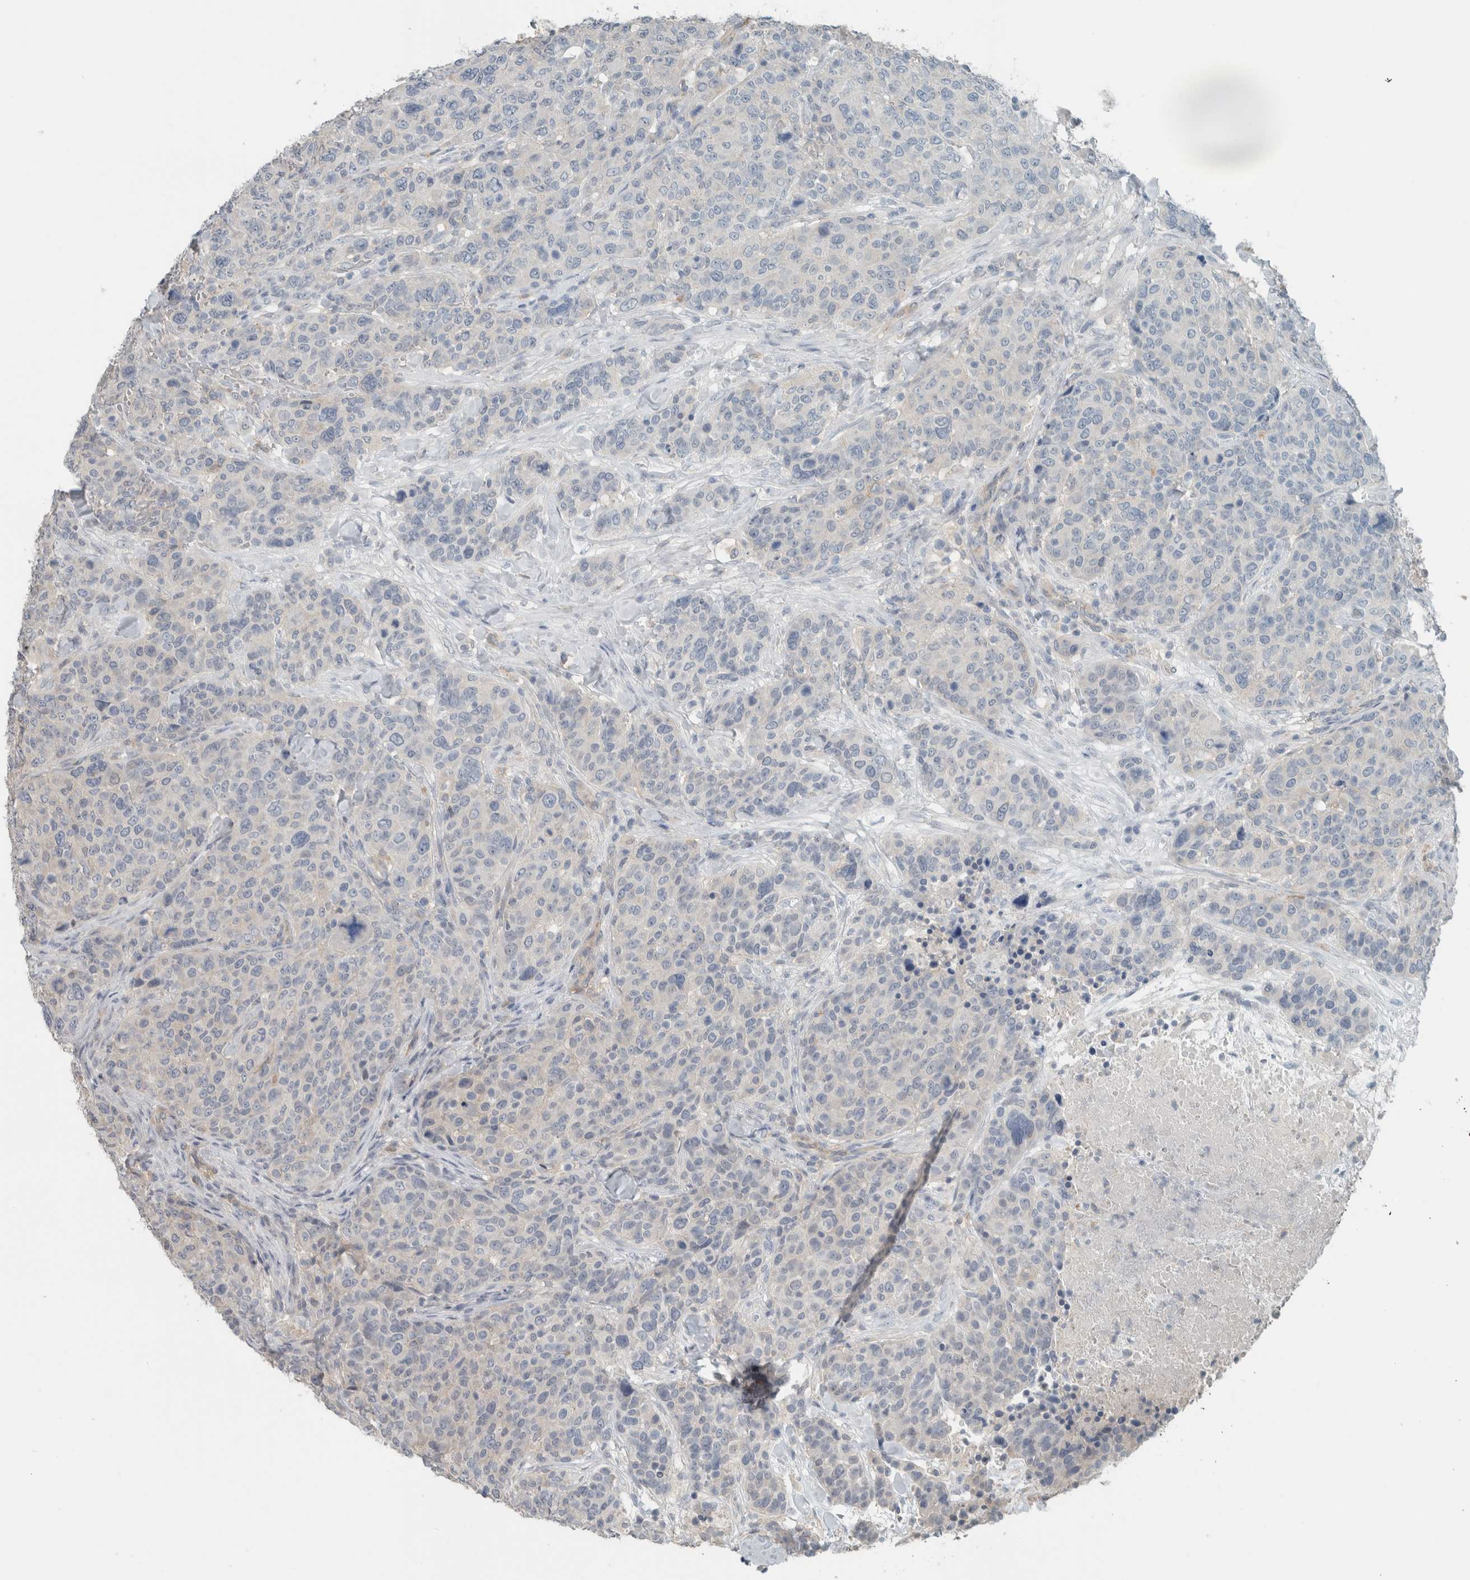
{"staining": {"intensity": "negative", "quantity": "none", "location": "none"}, "tissue": "breast cancer", "cell_type": "Tumor cells", "image_type": "cancer", "snomed": [{"axis": "morphology", "description": "Duct carcinoma"}, {"axis": "topography", "description": "Breast"}], "caption": "A histopathology image of human breast cancer (invasive ductal carcinoma) is negative for staining in tumor cells.", "gene": "SCIN", "patient": {"sex": "female", "age": 37}}